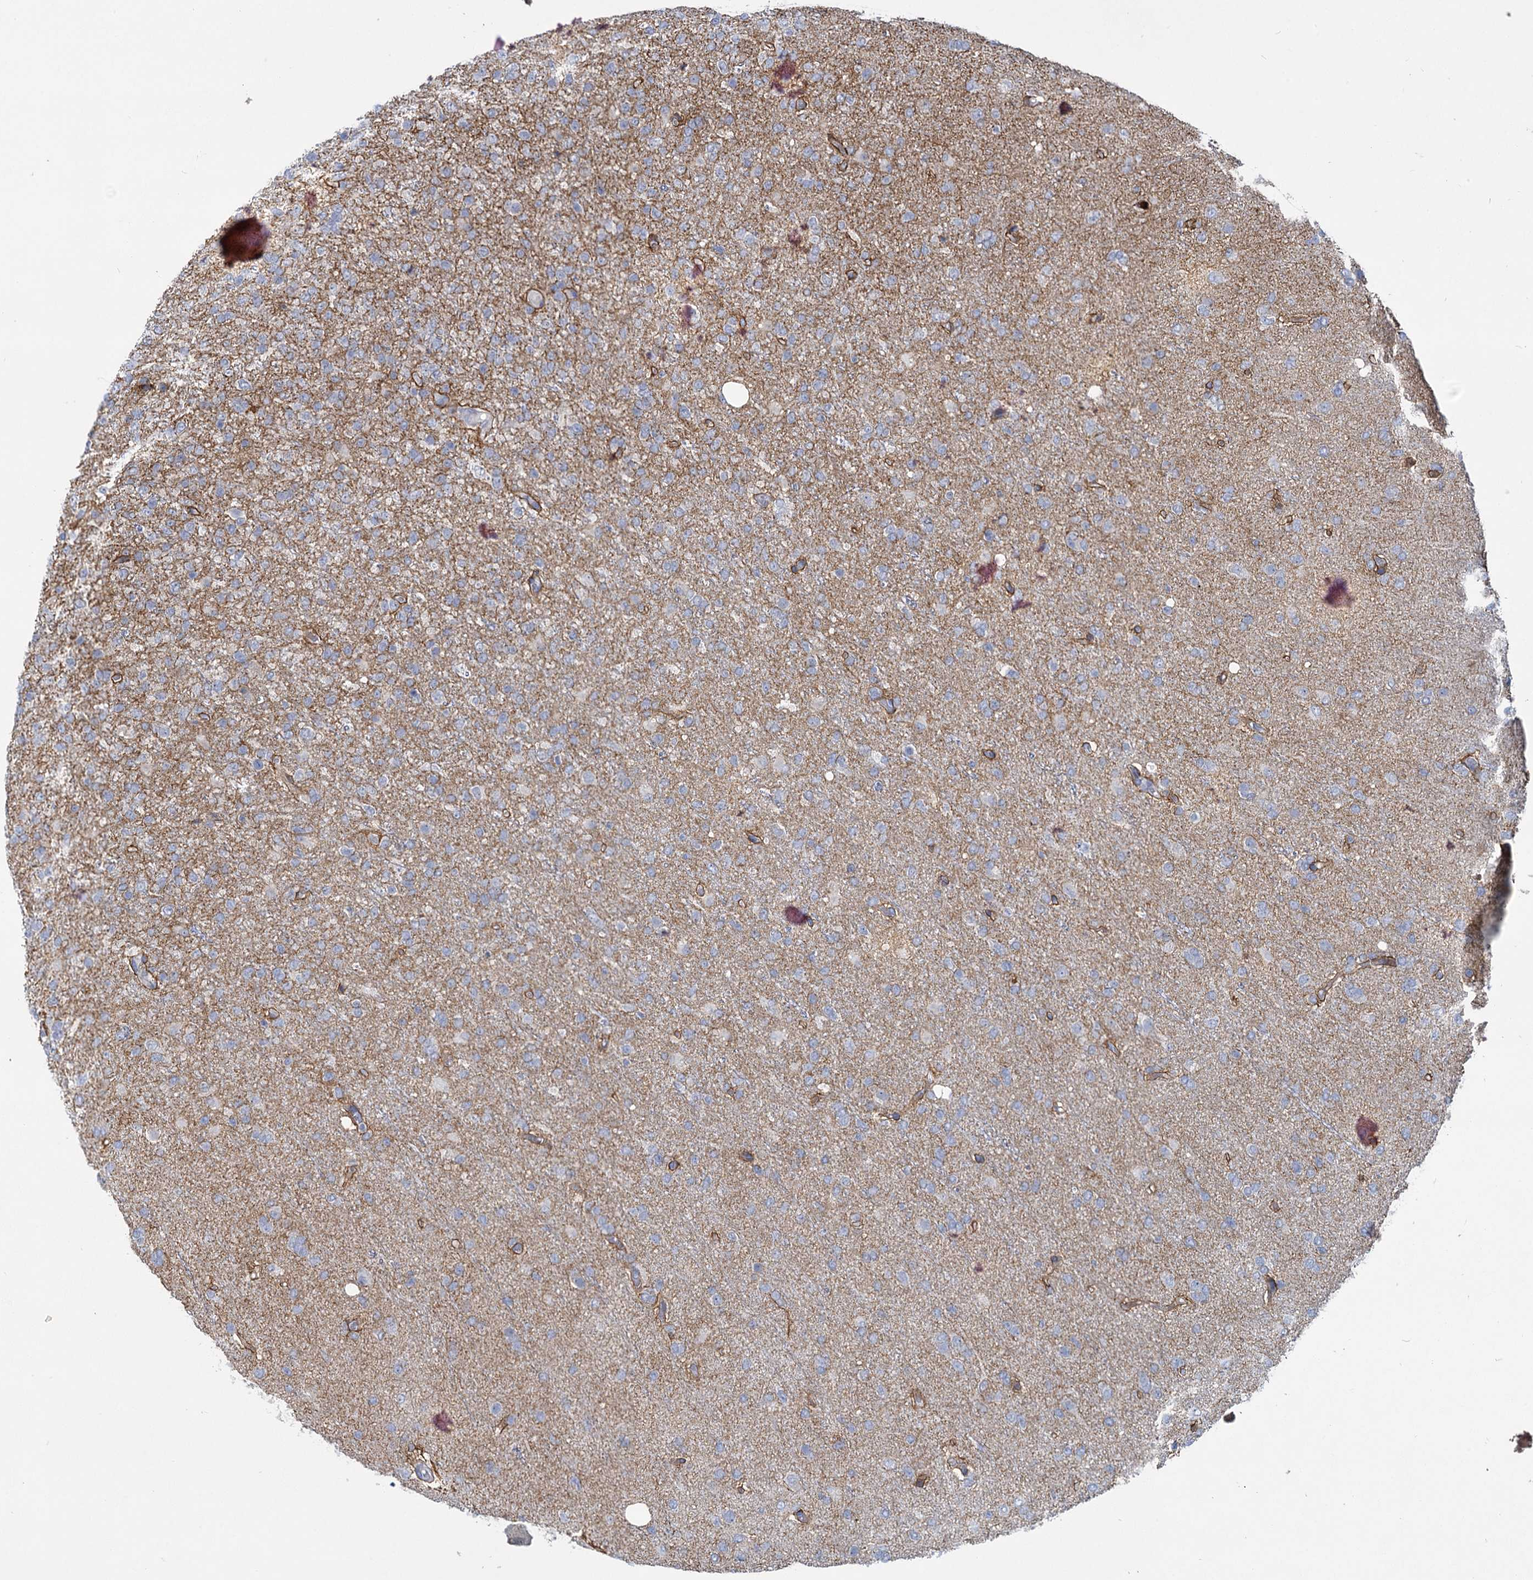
{"staining": {"intensity": "negative", "quantity": "none", "location": "none"}, "tissue": "glioma", "cell_type": "Tumor cells", "image_type": "cancer", "snomed": [{"axis": "morphology", "description": "Glioma, malignant, High grade"}, {"axis": "topography", "description": "Brain"}], "caption": "Immunohistochemistry image of human malignant glioma (high-grade) stained for a protein (brown), which demonstrates no expression in tumor cells.", "gene": "PRSS35", "patient": {"sex": "female", "age": 74}}